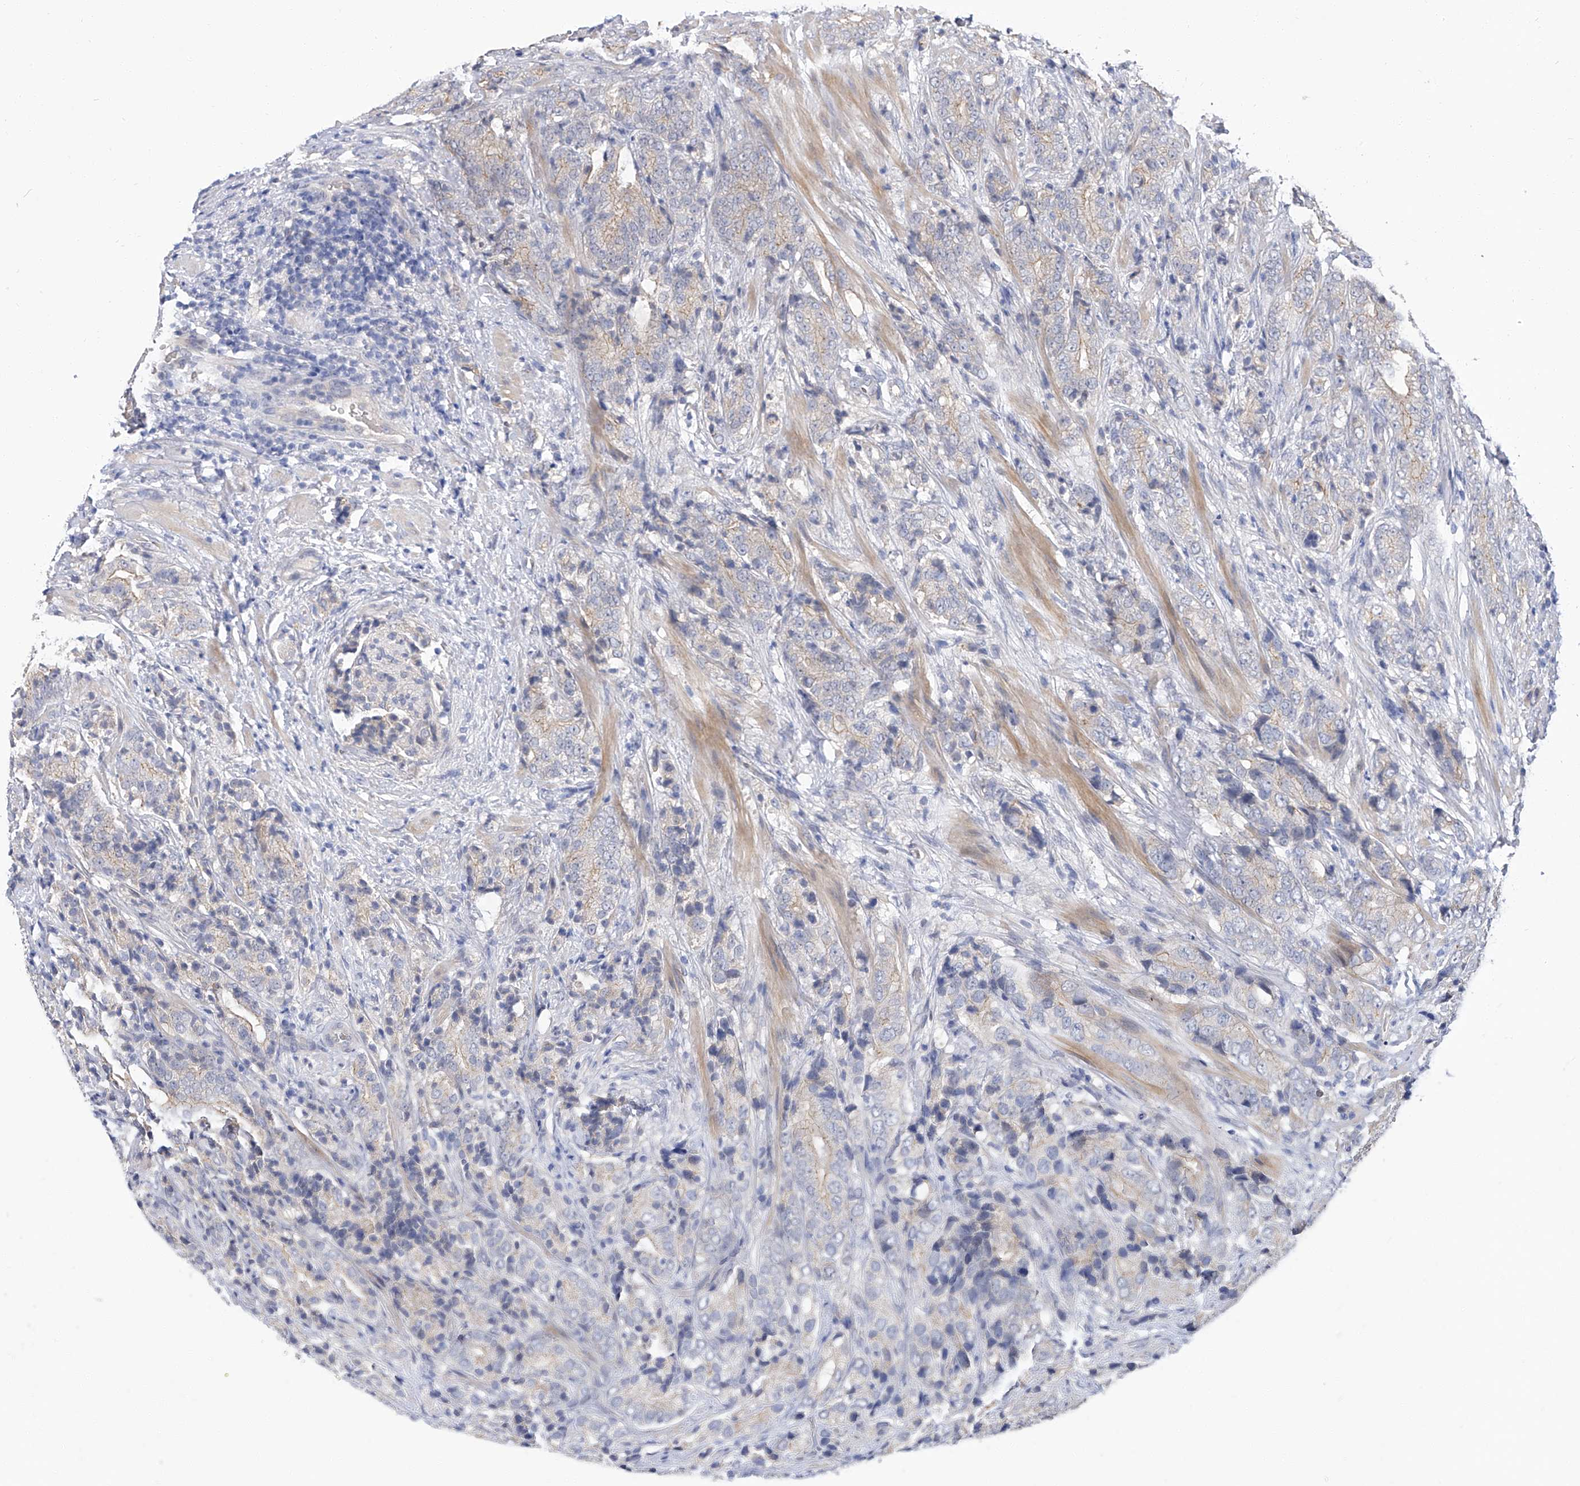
{"staining": {"intensity": "weak", "quantity": "<25%", "location": "cytoplasmic/membranous"}, "tissue": "prostate cancer", "cell_type": "Tumor cells", "image_type": "cancer", "snomed": [{"axis": "morphology", "description": "Adenocarcinoma, High grade"}, {"axis": "topography", "description": "Prostate"}], "caption": "Tumor cells show no significant positivity in prostate cancer. (DAB immunohistochemistry (IHC) visualized using brightfield microscopy, high magnification).", "gene": "PARD3", "patient": {"sex": "male", "age": 57}}